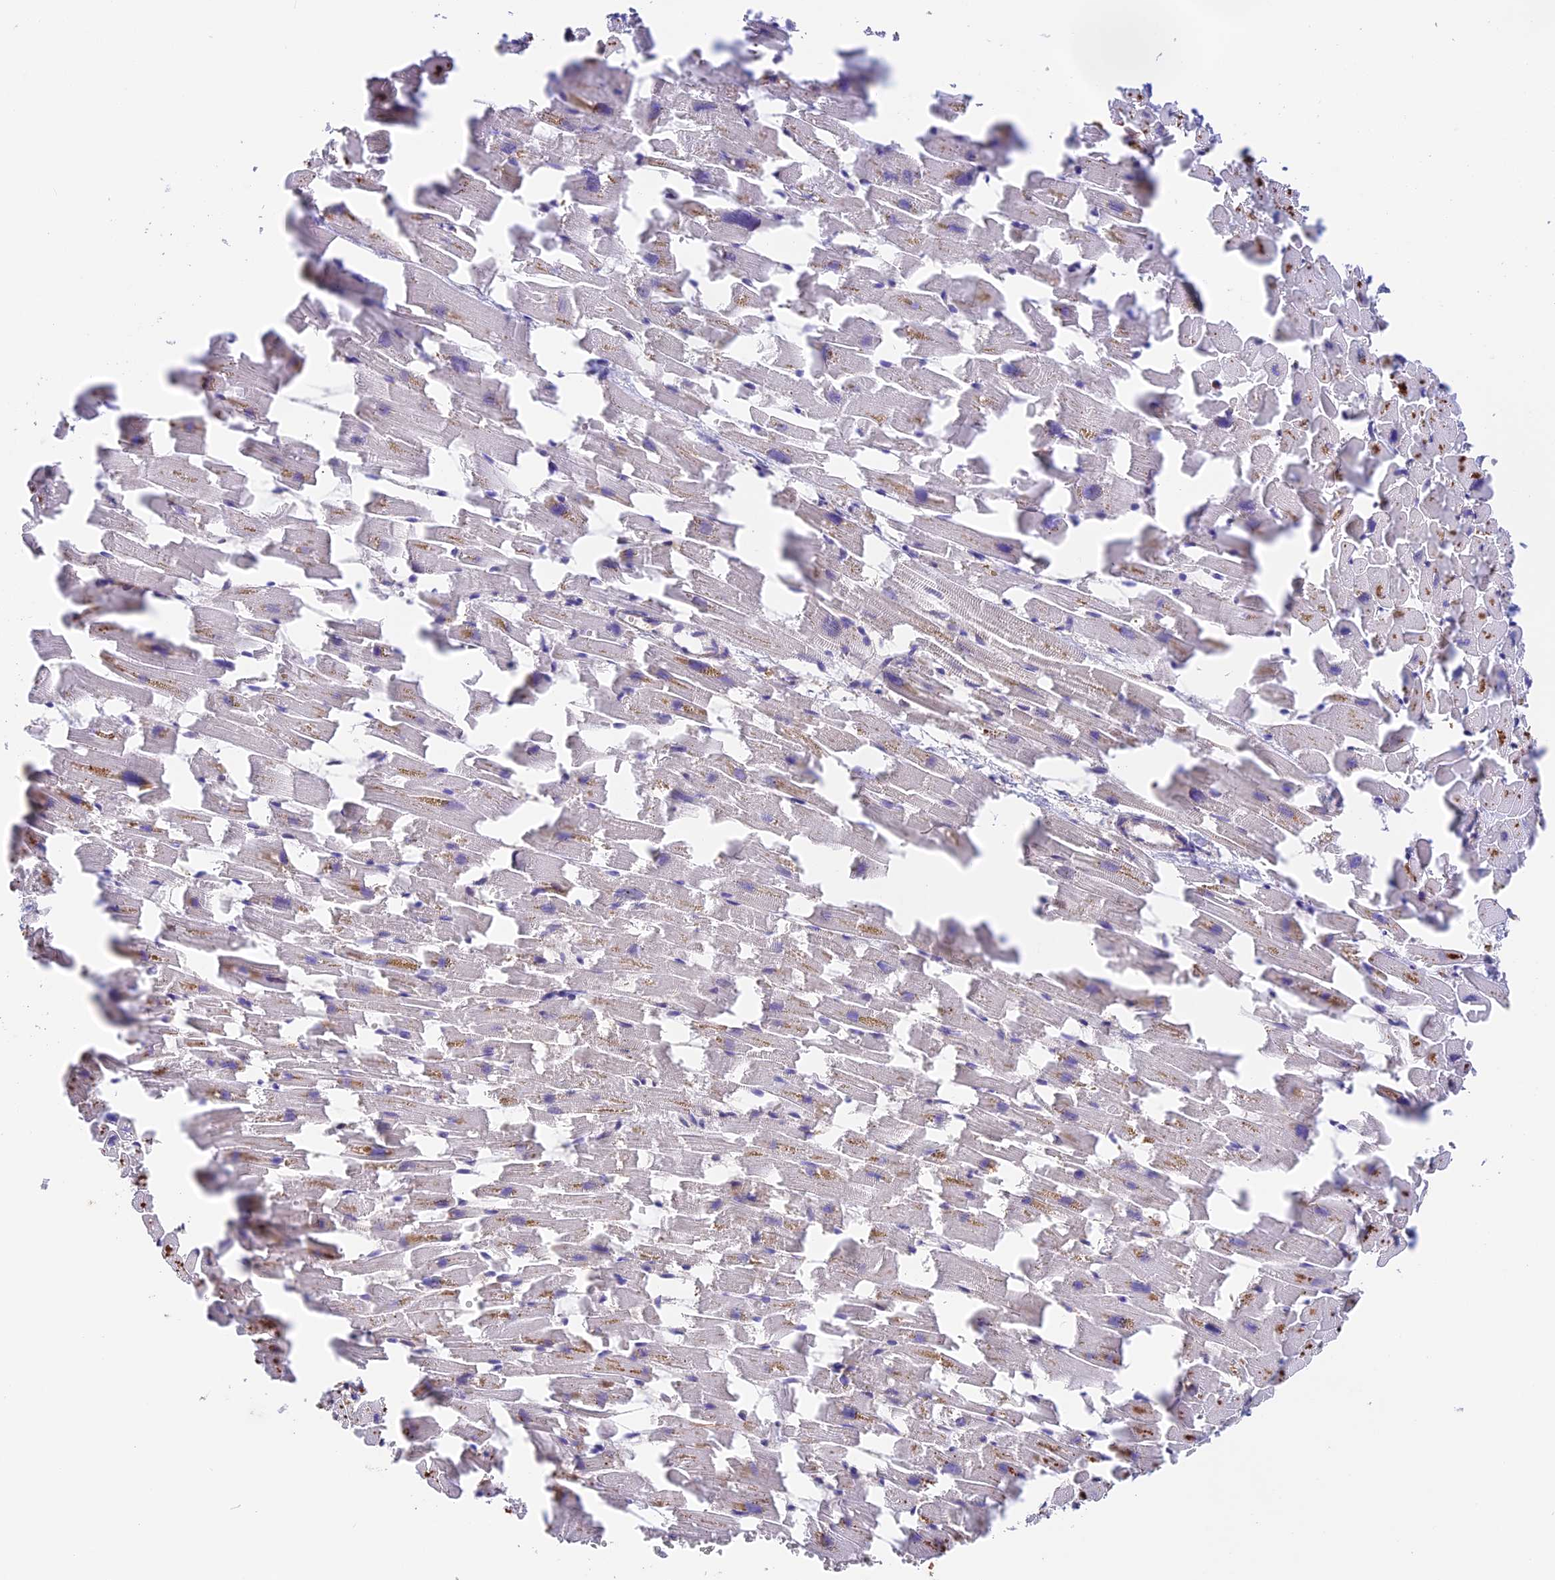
{"staining": {"intensity": "moderate", "quantity": "25%-75%", "location": "cytoplasmic/membranous"}, "tissue": "heart muscle", "cell_type": "Cardiomyocytes", "image_type": "normal", "snomed": [{"axis": "morphology", "description": "Normal tissue, NOS"}, {"axis": "topography", "description": "Heart"}], "caption": "Protein staining of normal heart muscle shows moderate cytoplasmic/membranous staining in about 25%-75% of cardiomyocytes. (Brightfield microscopy of DAB IHC at high magnification).", "gene": "EMC3", "patient": {"sex": "female", "age": 64}}